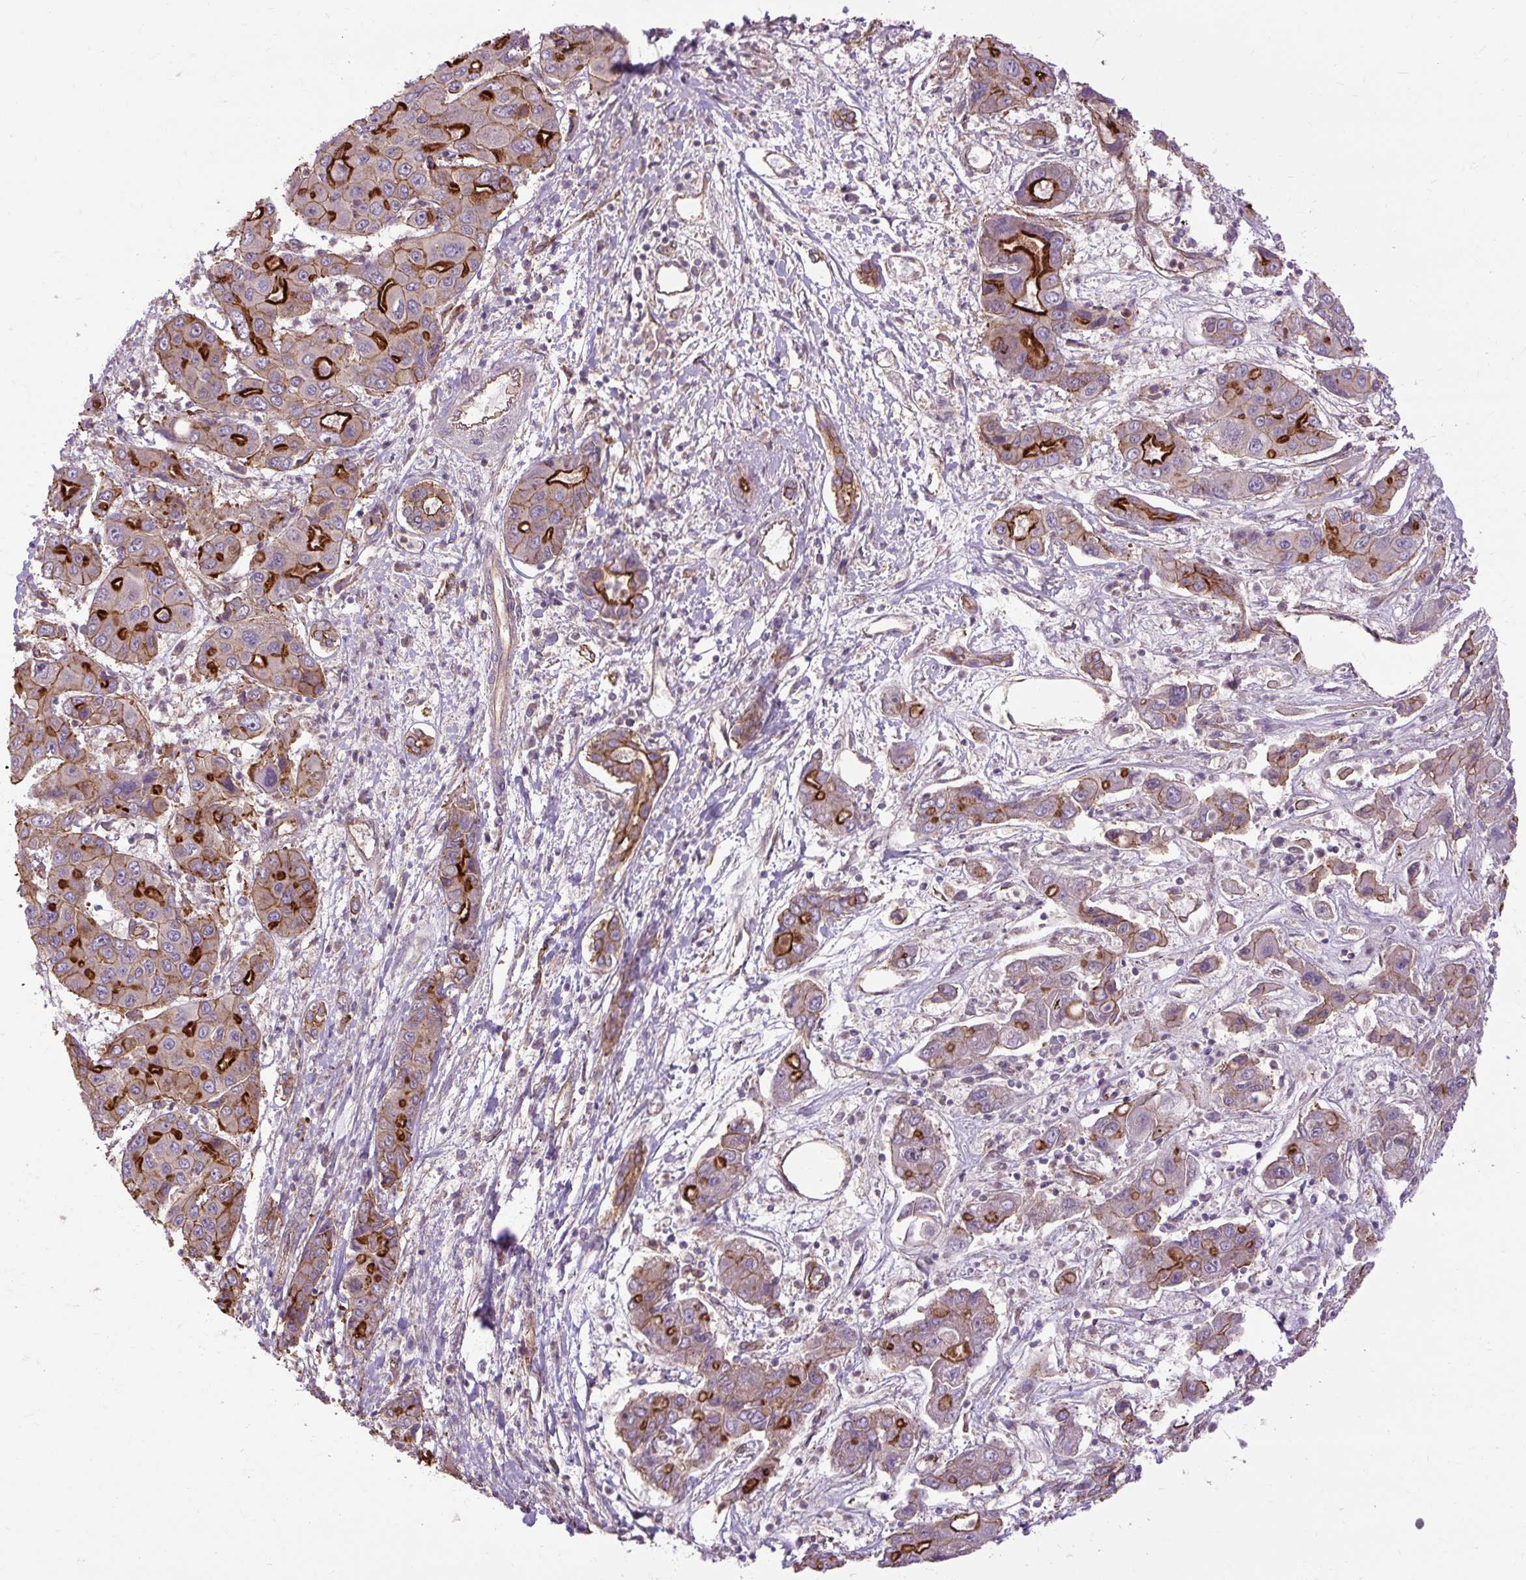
{"staining": {"intensity": "strong", "quantity": "25%-75%", "location": "cytoplasmic/membranous"}, "tissue": "liver cancer", "cell_type": "Tumor cells", "image_type": "cancer", "snomed": [{"axis": "morphology", "description": "Cholangiocarcinoma"}, {"axis": "topography", "description": "Liver"}], "caption": "This is an image of immunohistochemistry (IHC) staining of liver cholangiocarcinoma, which shows strong expression in the cytoplasmic/membranous of tumor cells.", "gene": "CCDC93", "patient": {"sex": "male", "age": 67}}